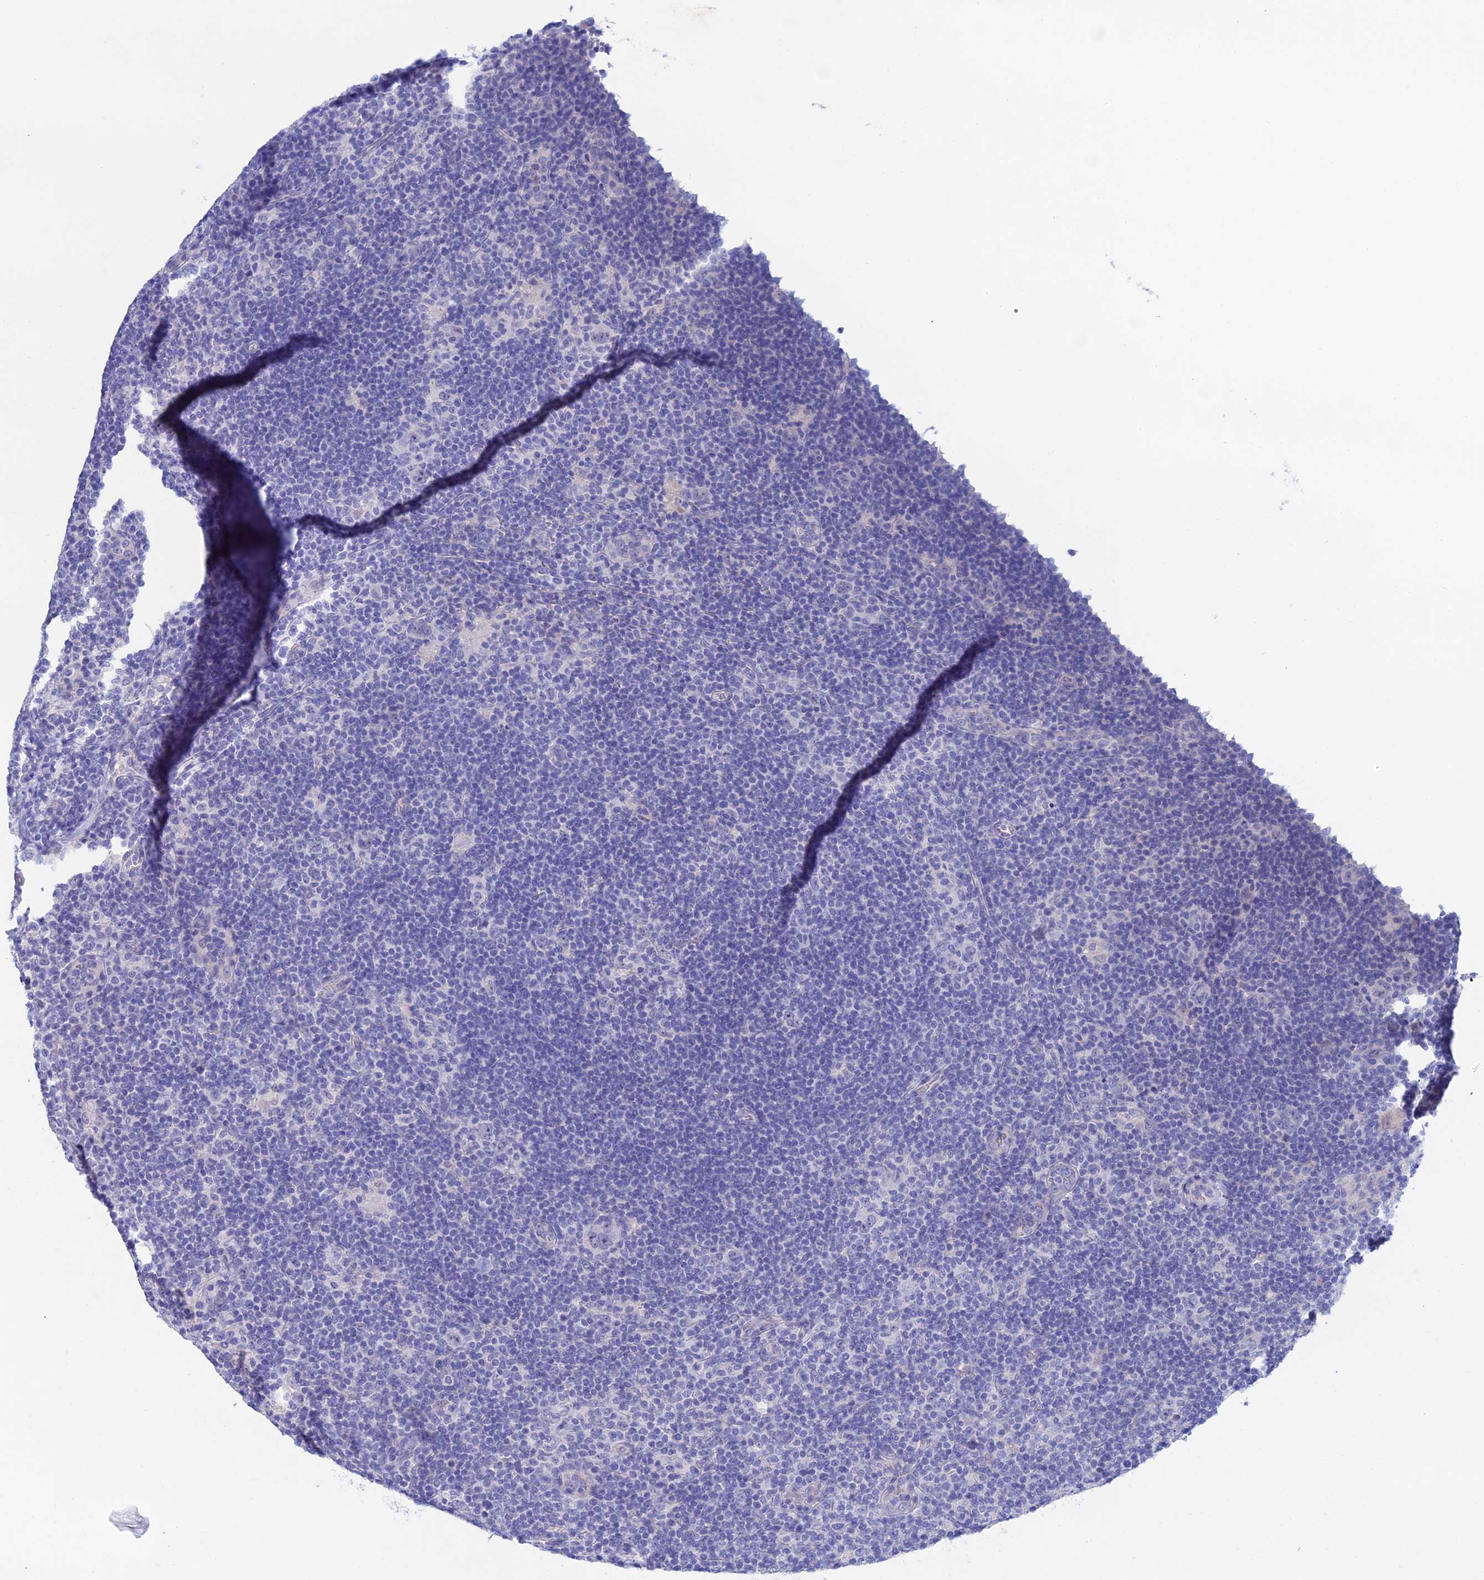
{"staining": {"intensity": "negative", "quantity": "none", "location": "none"}, "tissue": "lymphoma", "cell_type": "Tumor cells", "image_type": "cancer", "snomed": [{"axis": "morphology", "description": "Hodgkin's disease, NOS"}, {"axis": "topography", "description": "Lymph node"}], "caption": "Immunohistochemistry (IHC) of lymphoma exhibits no staining in tumor cells. (DAB immunohistochemistry, high magnification).", "gene": "BTBD19", "patient": {"sex": "female", "age": 57}}